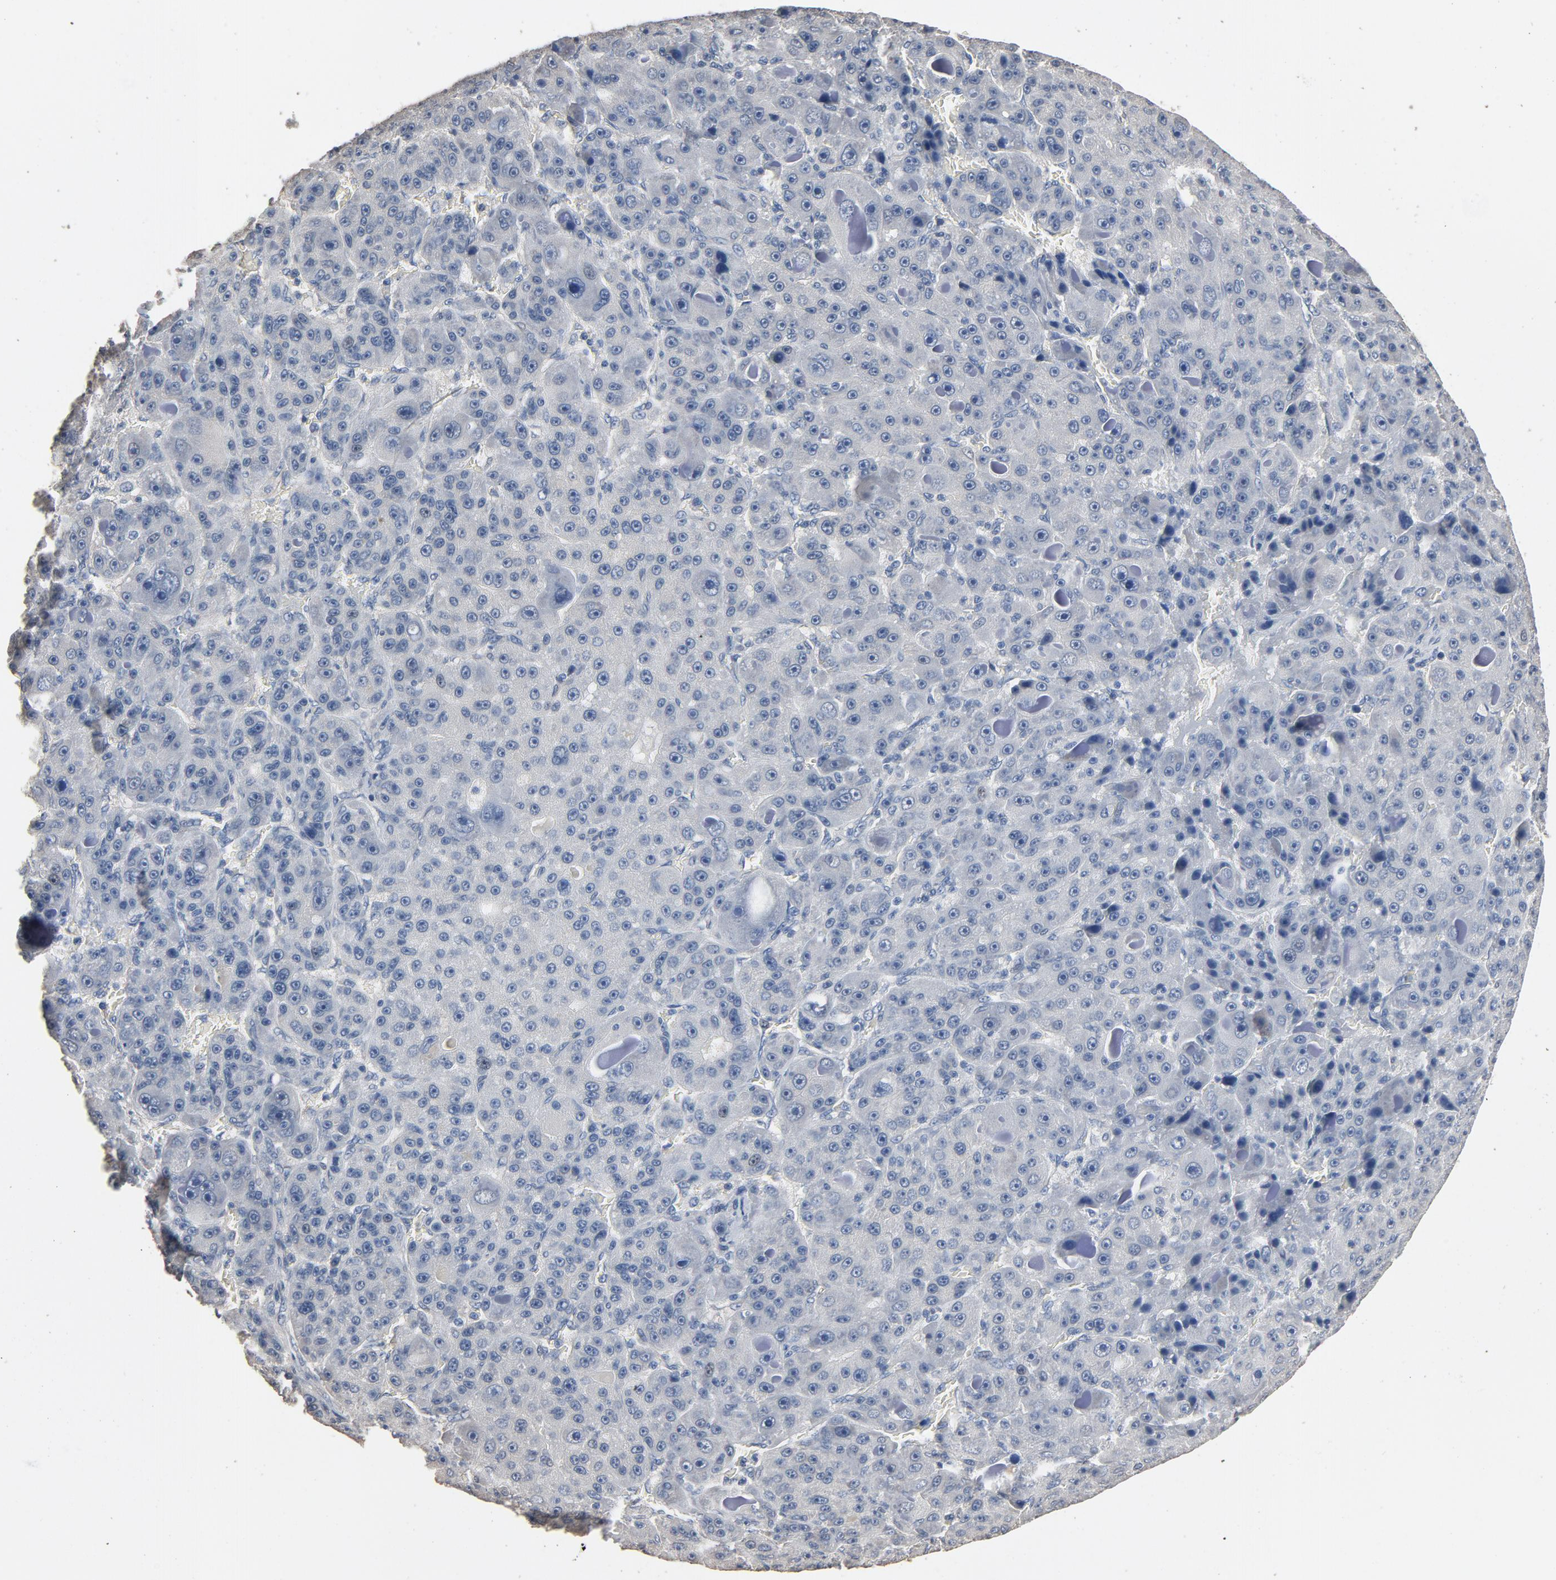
{"staining": {"intensity": "negative", "quantity": "none", "location": "none"}, "tissue": "liver cancer", "cell_type": "Tumor cells", "image_type": "cancer", "snomed": [{"axis": "morphology", "description": "Carcinoma, Hepatocellular, NOS"}, {"axis": "topography", "description": "Liver"}], "caption": "Tumor cells show no significant staining in hepatocellular carcinoma (liver).", "gene": "SOX6", "patient": {"sex": "male", "age": 76}}